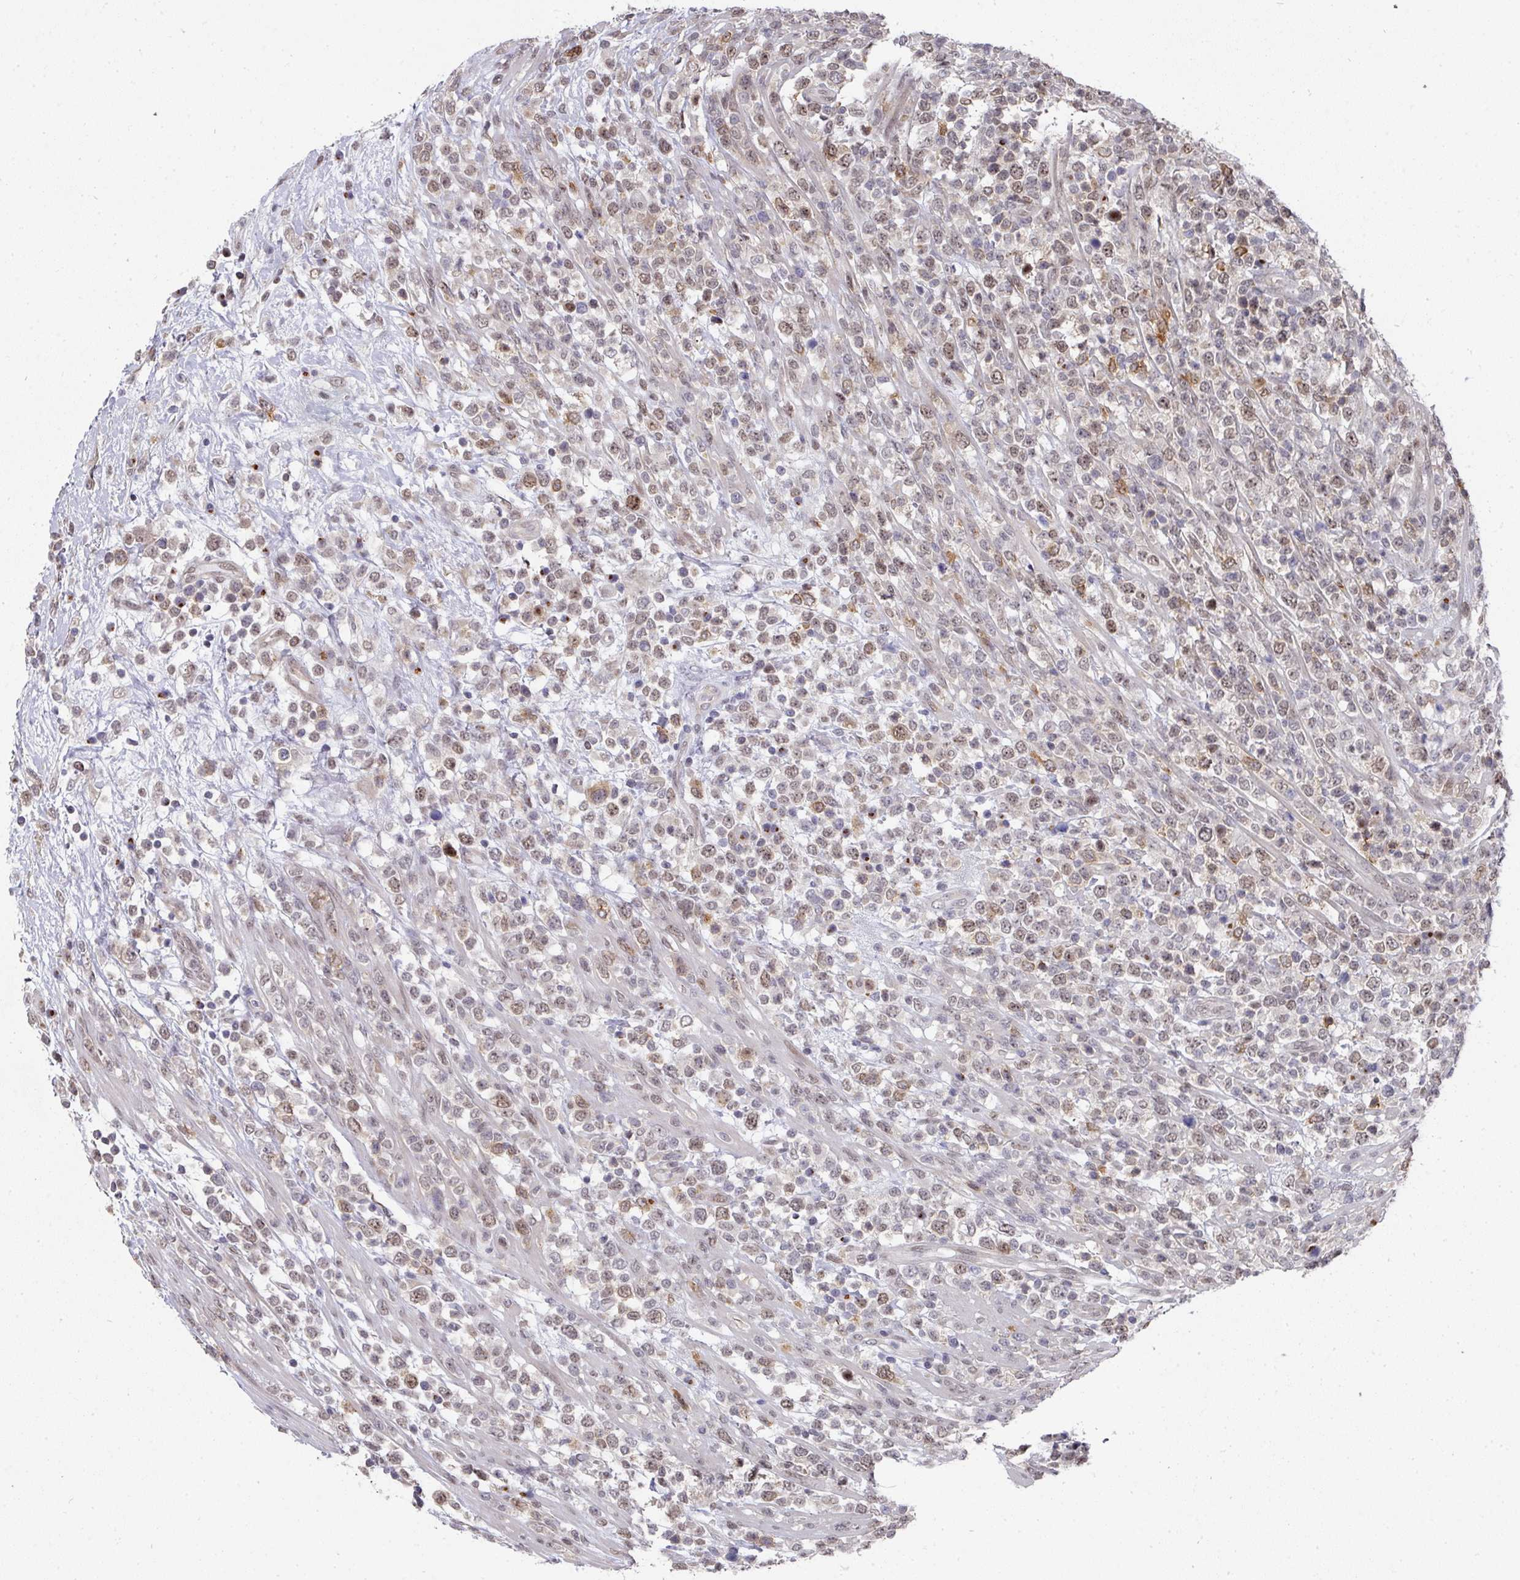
{"staining": {"intensity": "weak", "quantity": "25%-75%", "location": "cytoplasmic/membranous,nuclear"}, "tissue": "lymphoma", "cell_type": "Tumor cells", "image_type": "cancer", "snomed": [{"axis": "morphology", "description": "Malignant lymphoma, non-Hodgkin's type, High grade"}, {"axis": "topography", "description": "Colon"}], "caption": "Lymphoma stained with DAB (3,3'-diaminobenzidine) IHC shows low levels of weak cytoplasmic/membranous and nuclear staining in about 25%-75% of tumor cells.", "gene": "C18orf25", "patient": {"sex": "female", "age": 53}}